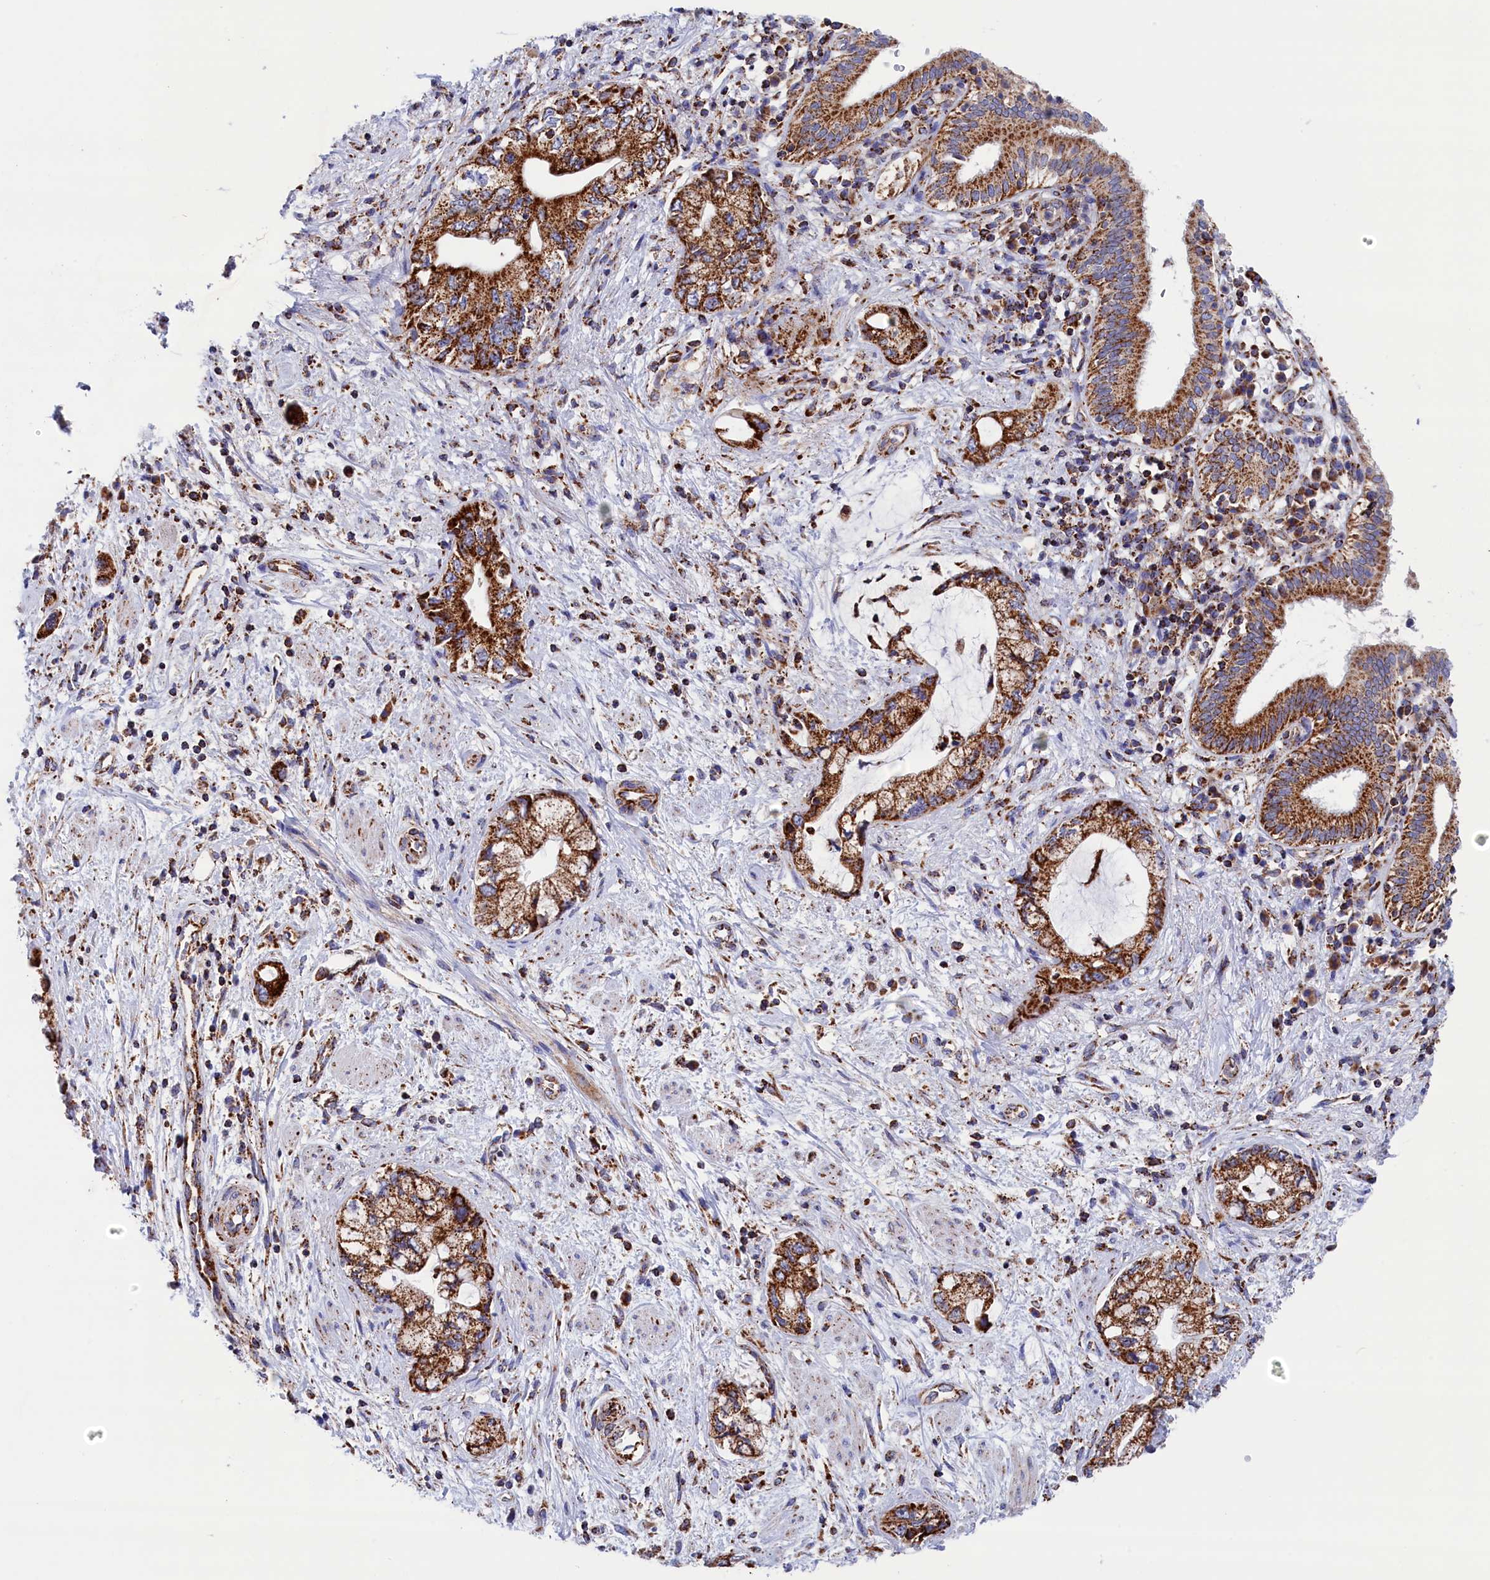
{"staining": {"intensity": "strong", "quantity": ">75%", "location": "cytoplasmic/membranous"}, "tissue": "pancreatic cancer", "cell_type": "Tumor cells", "image_type": "cancer", "snomed": [{"axis": "morphology", "description": "Adenocarcinoma, NOS"}, {"axis": "topography", "description": "Pancreas"}], "caption": "Protein expression analysis of pancreatic cancer (adenocarcinoma) shows strong cytoplasmic/membranous staining in about >75% of tumor cells.", "gene": "WDR83", "patient": {"sex": "female", "age": 73}}